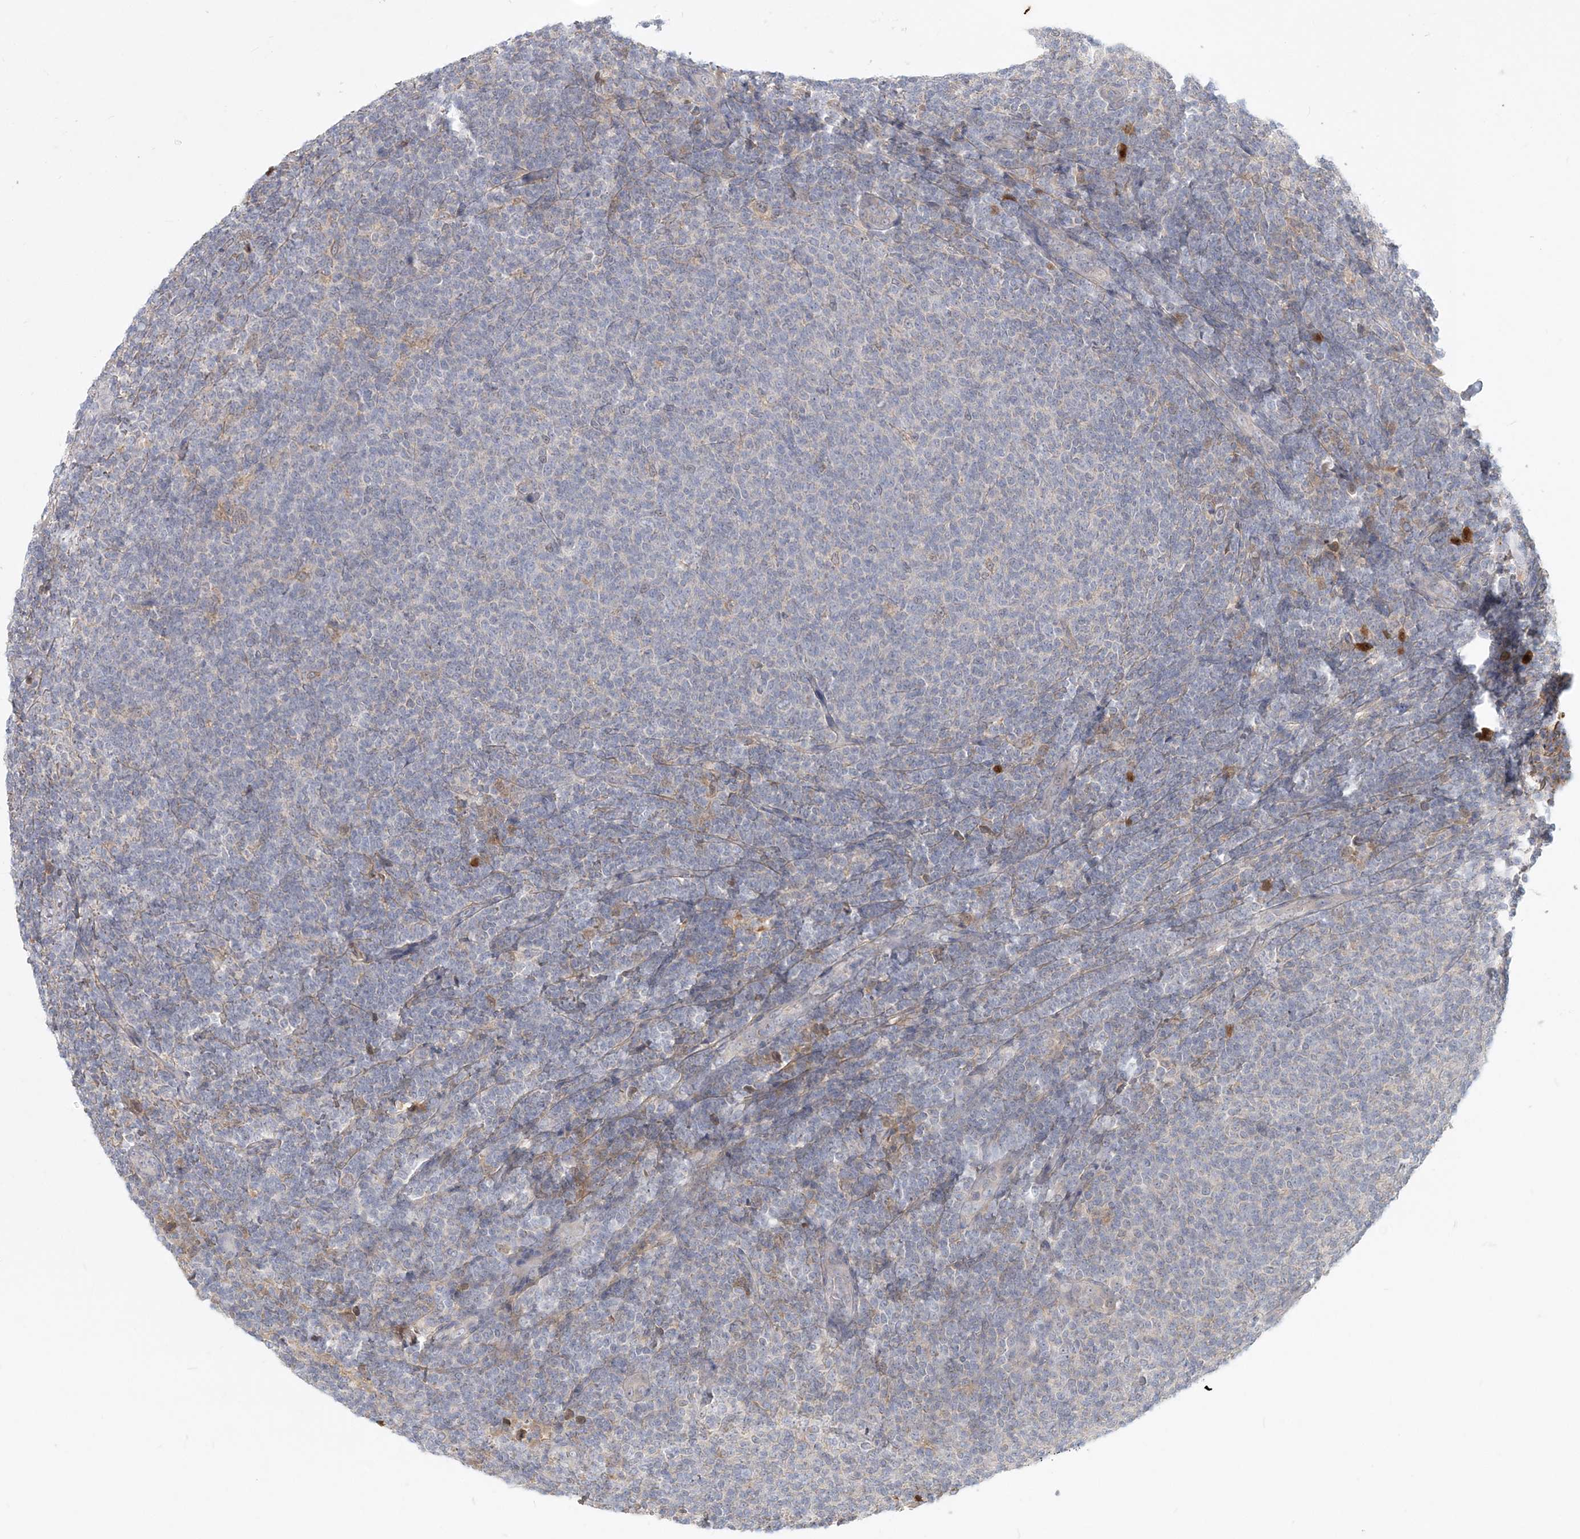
{"staining": {"intensity": "negative", "quantity": "none", "location": "none"}, "tissue": "lymphoma", "cell_type": "Tumor cells", "image_type": "cancer", "snomed": [{"axis": "morphology", "description": "Malignant lymphoma, non-Hodgkin's type, Low grade"}, {"axis": "topography", "description": "Lymph node"}], "caption": "Immunohistochemistry histopathology image of neoplastic tissue: lymphoma stained with DAB demonstrates no significant protein expression in tumor cells.", "gene": "GMPPA", "patient": {"sex": "male", "age": 66}}